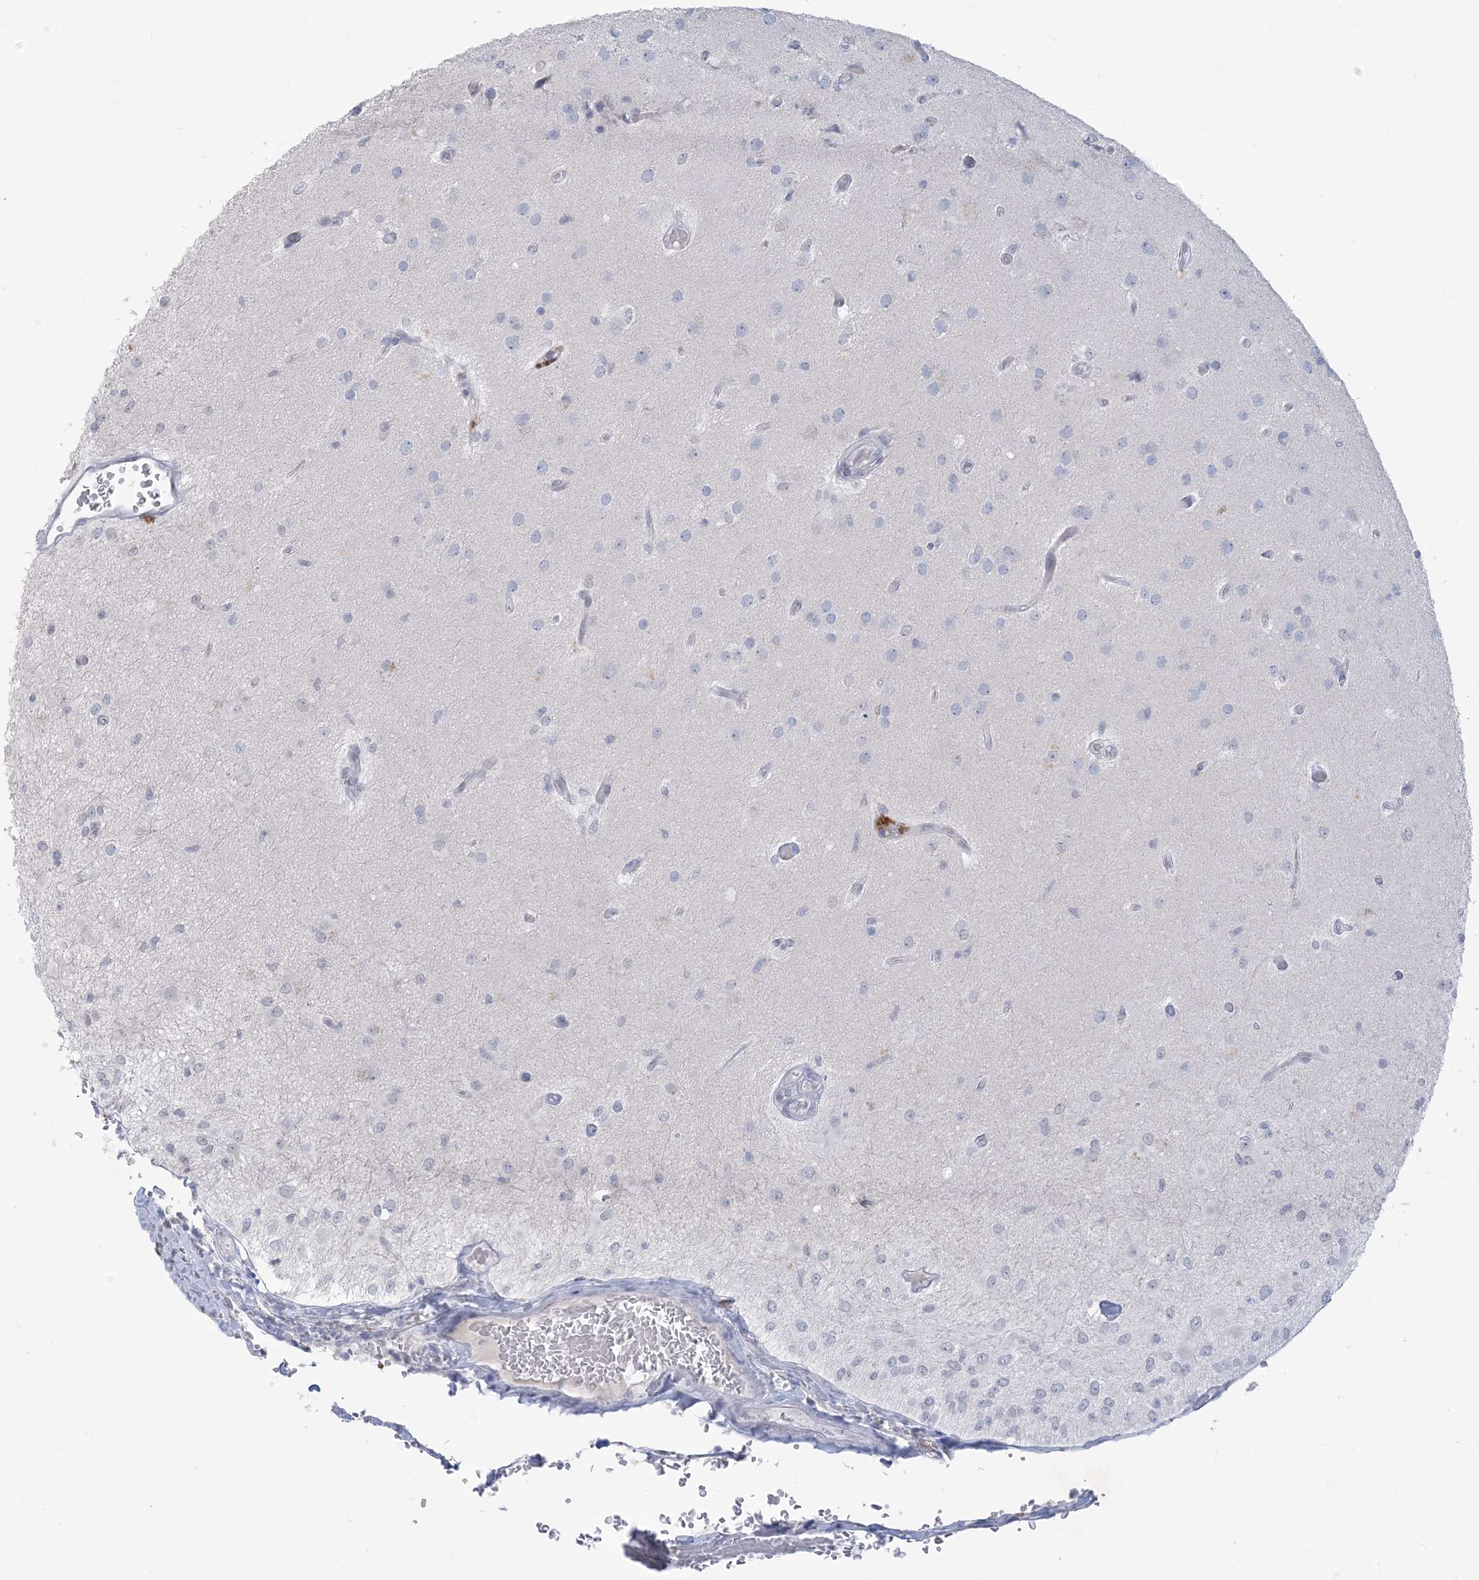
{"staining": {"intensity": "negative", "quantity": "none", "location": "none"}, "tissue": "glioma", "cell_type": "Tumor cells", "image_type": "cancer", "snomed": [{"axis": "morphology", "description": "Normal tissue, NOS"}, {"axis": "morphology", "description": "Glioma, malignant, High grade"}, {"axis": "topography", "description": "Cerebral cortex"}], "caption": "Tumor cells show no significant protein staining in high-grade glioma (malignant). (Brightfield microscopy of DAB (3,3'-diaminobenzidine) immunohistochemistry (IHC) at high magnification).", "gene": "HOMEZ", "patient": {"sex": "male", "age": 77}}